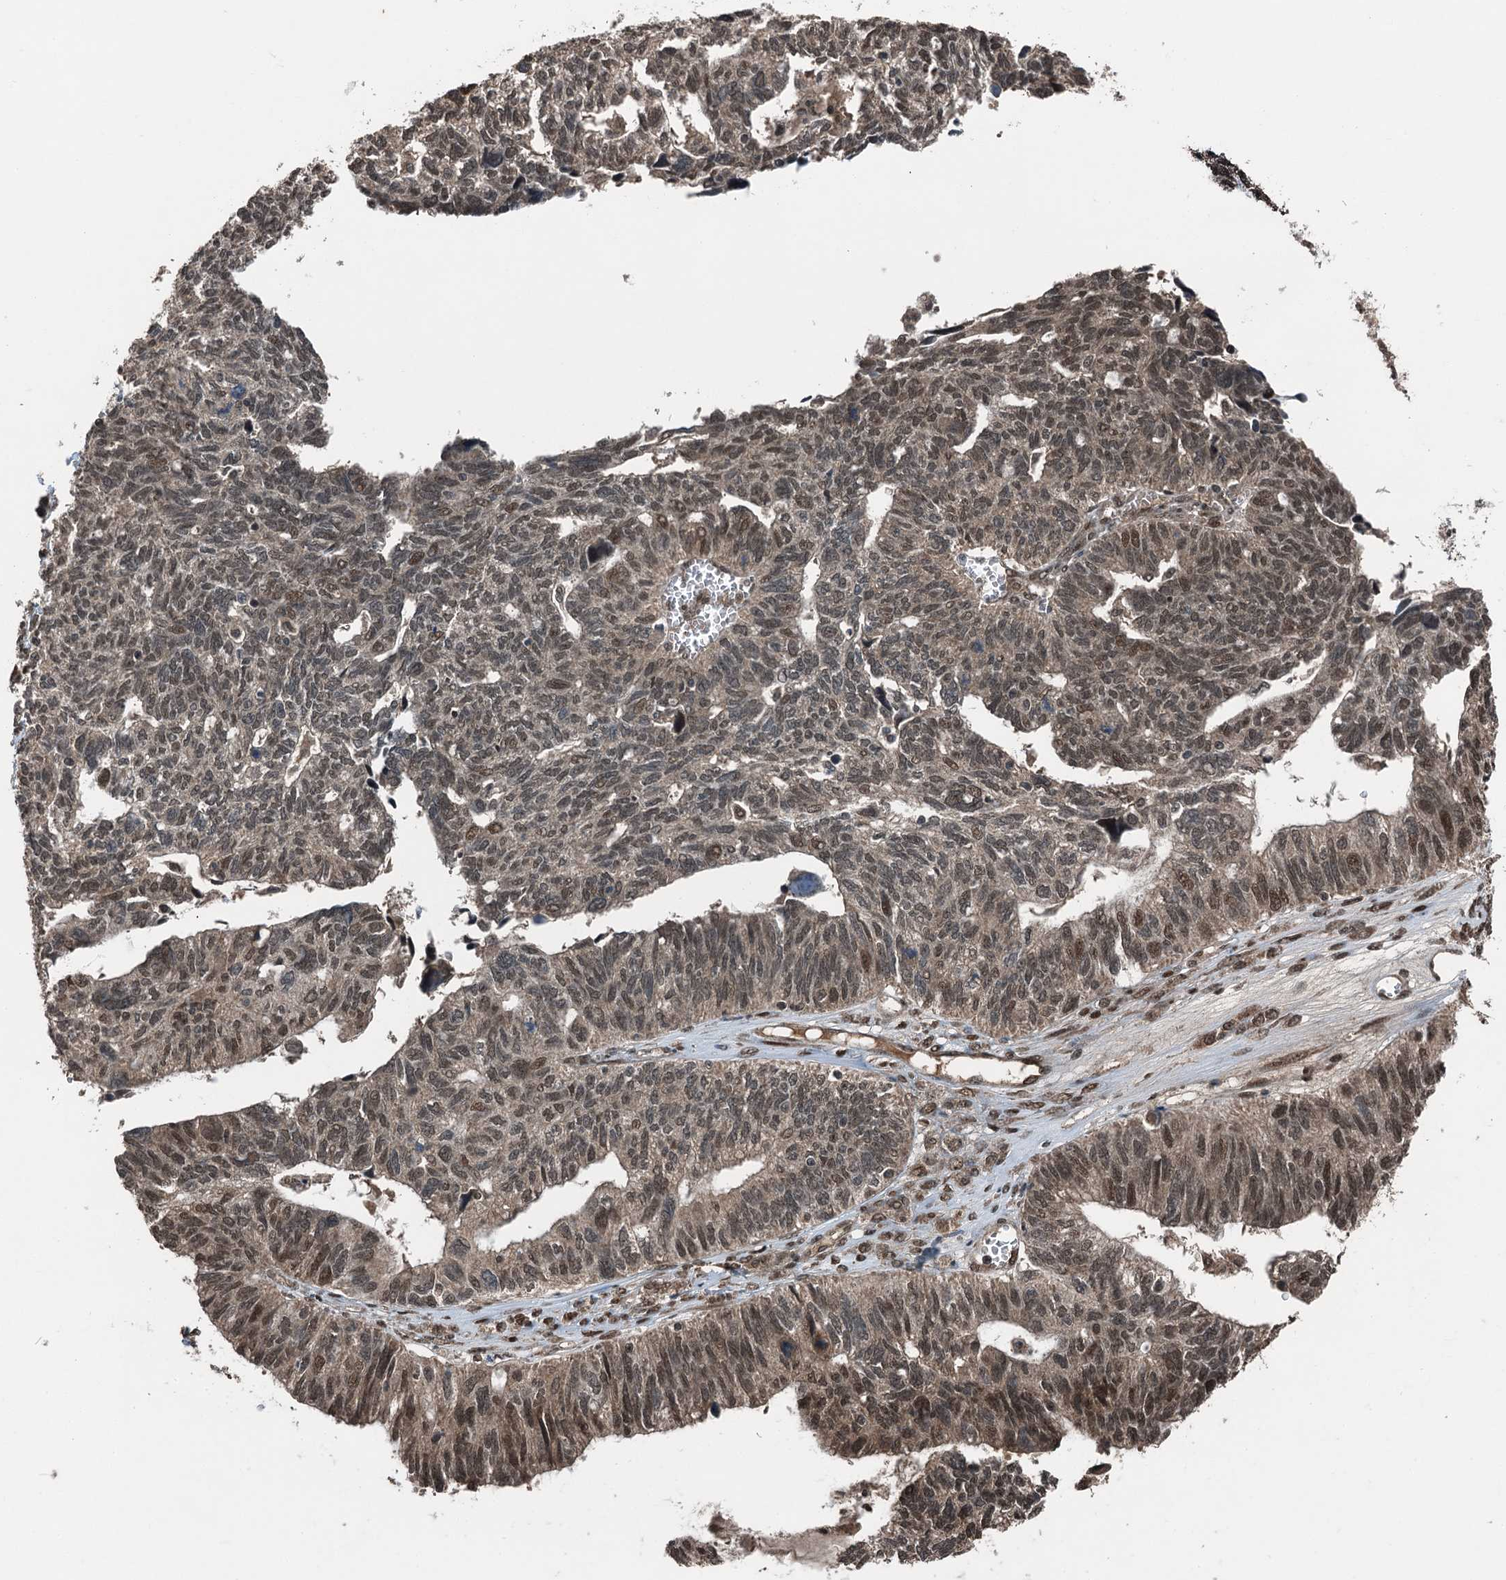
{"staining": {"intensity": "moderate", "quantity": "<25%", "location": "nuclear"}, "tissue": "ovarian cancer", "cell_type": "Tumor cells", "image_type": "cancer", "snomed": [{"axis": "morphology", "description": "Cystadenocarcinoma, serous, NOS"}, {"axis": "topography", "description": "Ovary"}], "caption": "The image exhibits staining of serous cystadenocarcinoma (ovarian), revealing moderate nuclear protein expression (brown color) within tumor cells. Using DAB (3,3'-diaminobenzidine) (brown) and hematoxylin (blue) stains, captured at high magnification using brightfield microscopy.", "gene": "UBXN6", "patient": {"sex": "female", "age": 79}}